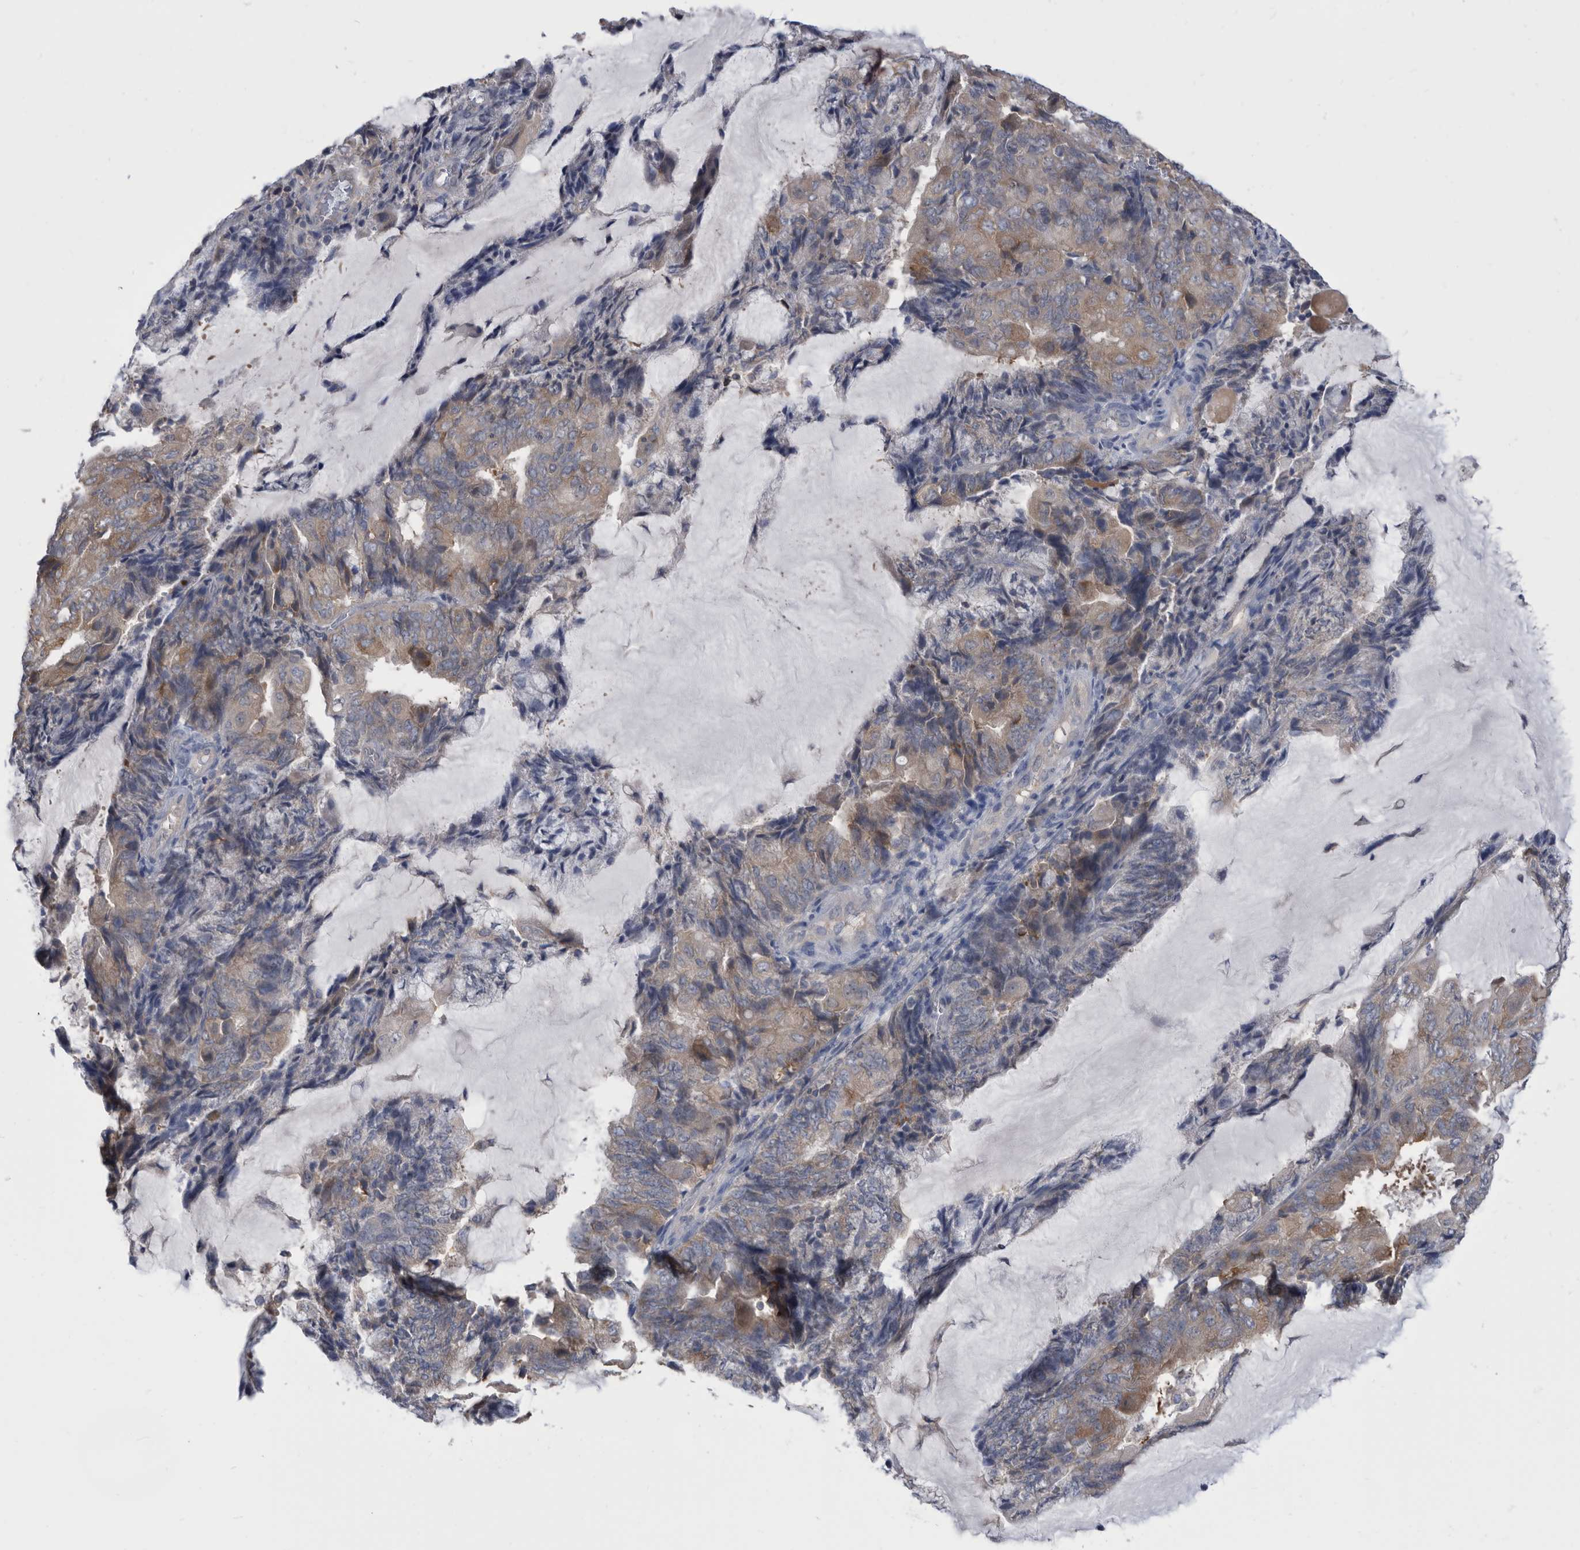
{"staining": {"intensity": "weak", "quantity": ">75%", "location": "cytoplasmic/membranous"}, "tissue": "endometrial cancer", "cell_type": "Tumor cells", "image_type": "cancer", "snomed": [{"axis": "morphology", "description": "Adenocarcinoma, NOS"}, {"axis": "topography", "description": "Endometrium"}], "caption": "Immunohistochemical staining of human endometrial cancer exhibits low levels of weak cytoplasmic/membranous staining in about >75% of tumor cells.", "gene": "CCT4", "patient": {"sex": "female", "age": 81}}